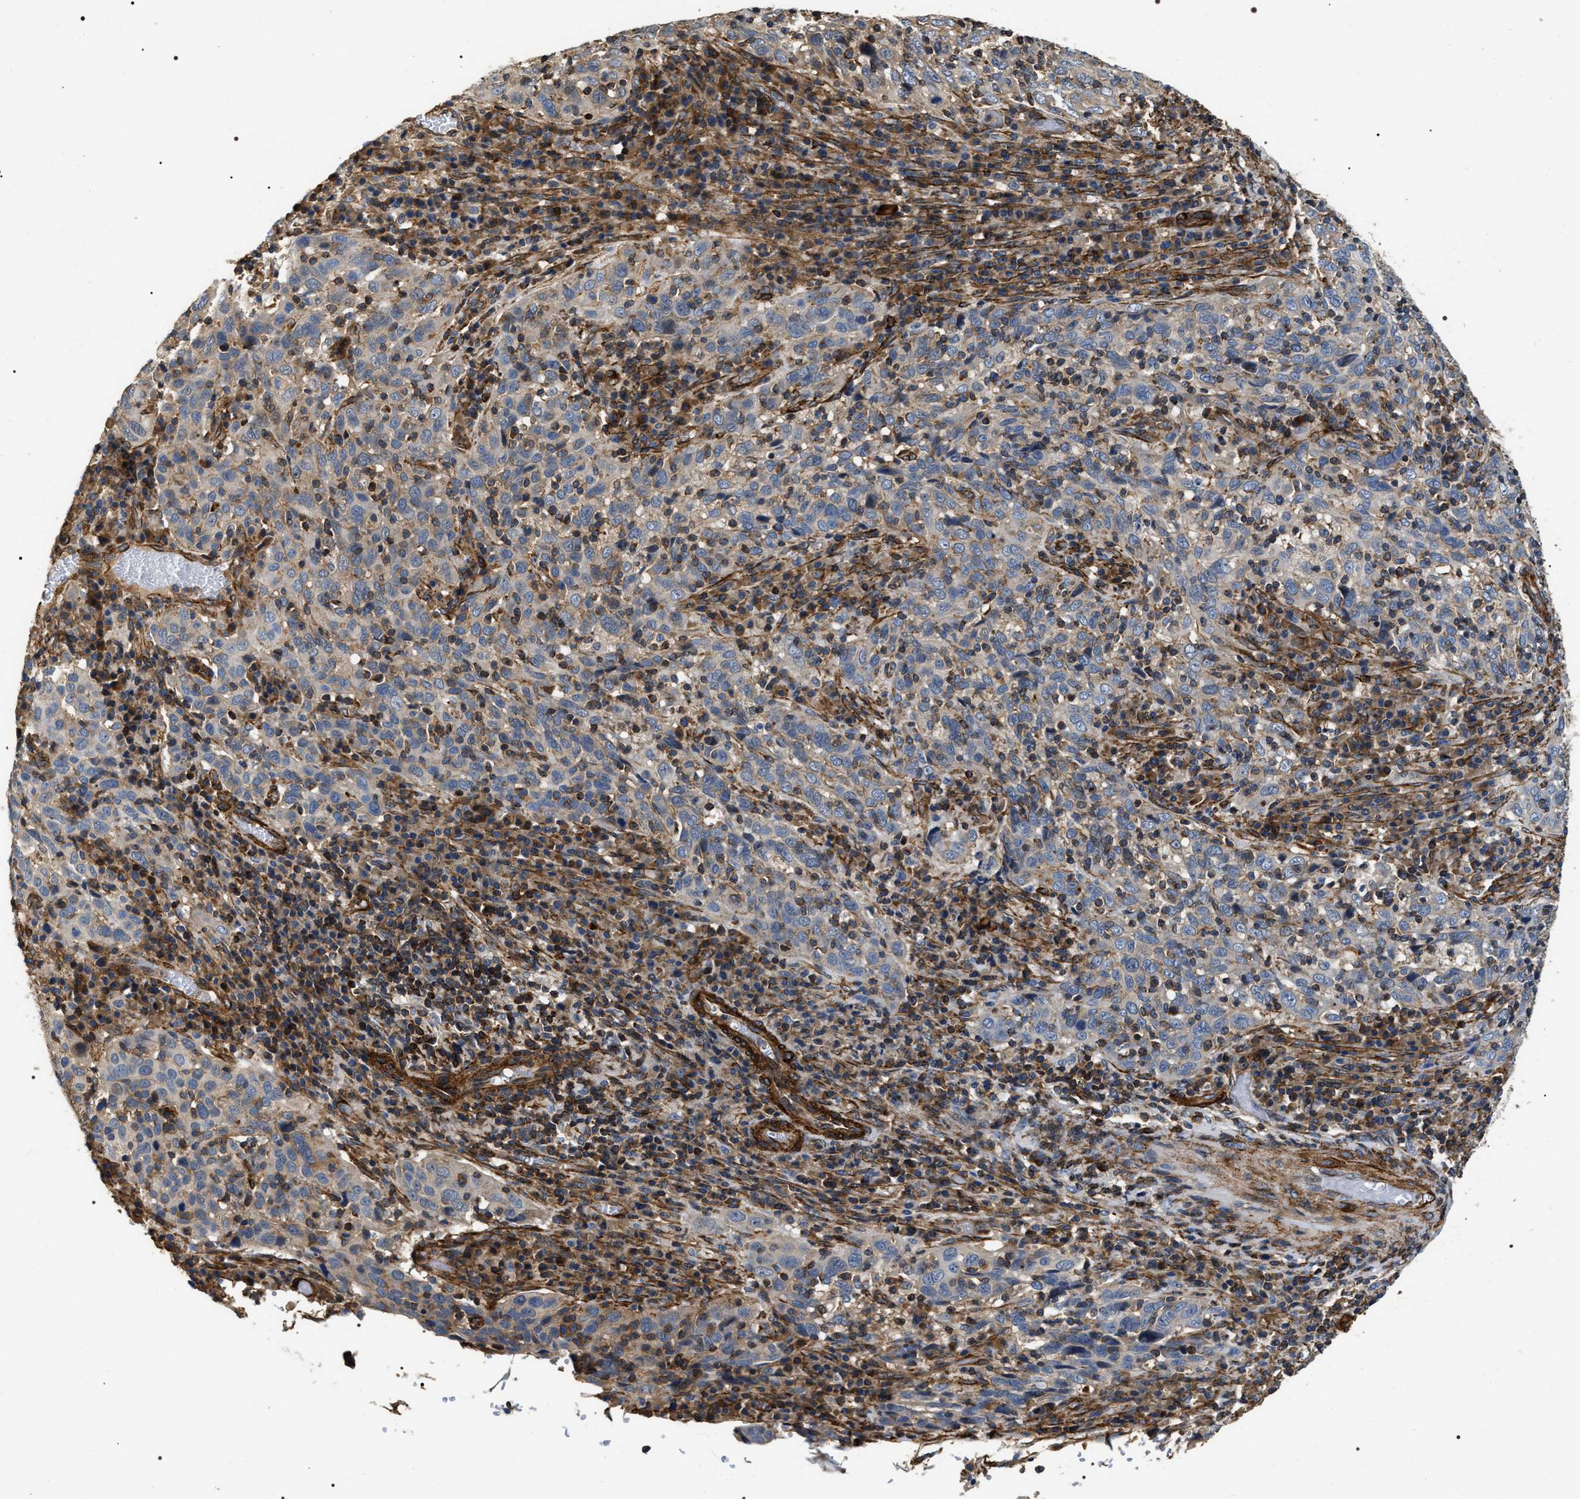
{"staining": {"intensity": "negative", "quantity": "none", "location": "none"}, "tissue": "cervical cancer", "cell_type": "Tumor cells", "image_type": "cancer", "snomed": [{"axis": "morphology", "description": "Squamous cell carcinoma, NOS"}, {"axis": "topography", "description": "Cervix"}], "caption": "DAB immunohistochemical staining of human cervical squamous cell carcinoma demonstrates no significant expression in tumor cells. (DAB (3,3'-diaminobenzidine) immunohistochemistry visualized using brightfield microscopy, high magnification).", "gene": "ZC3HAV1L", "patient": {"sex": "female", "age": 46}}